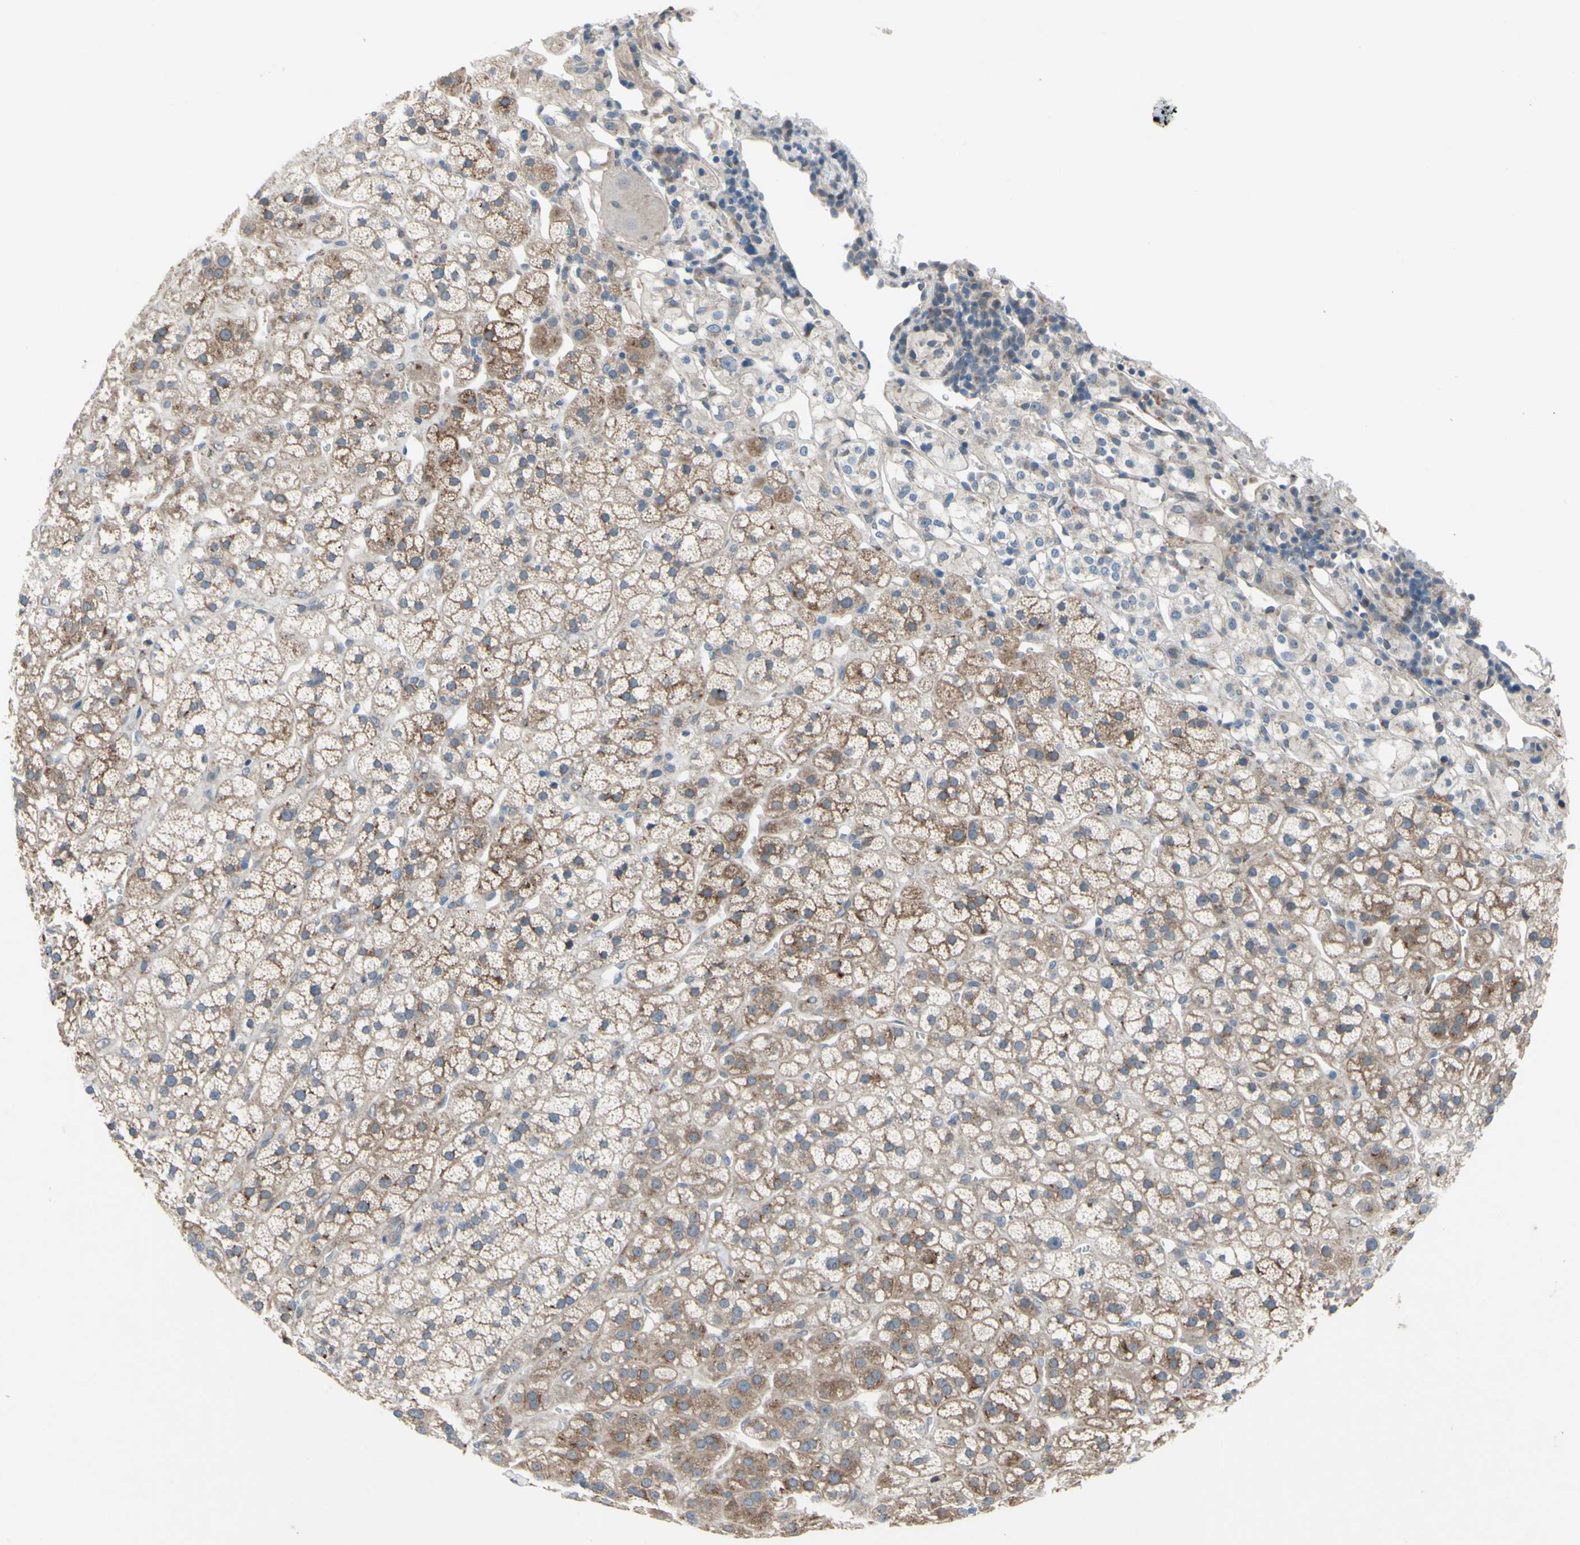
{"staining": {"intensity": "moderate", "quantity": ">75%", "location": "cytoplasmic/membranous"}, "tissue": "adrenal gland", "cell_type": "Glandular cells", "image_type": "normal", "snomed": [{"axis": "morphology", "description": "Normal tissue, NOS"}, {"axis": "topography", "description": "Adrenal gland"}], "caption": "A high-resolution image shows IHC staining of unremarkable adrenal gland, which shows moderate cytoplasmic/membranous positivity in approximately >75% of glandular cells.", "gene": "GRAMD2B", "patient": {"sex": "male", "age": 56}}